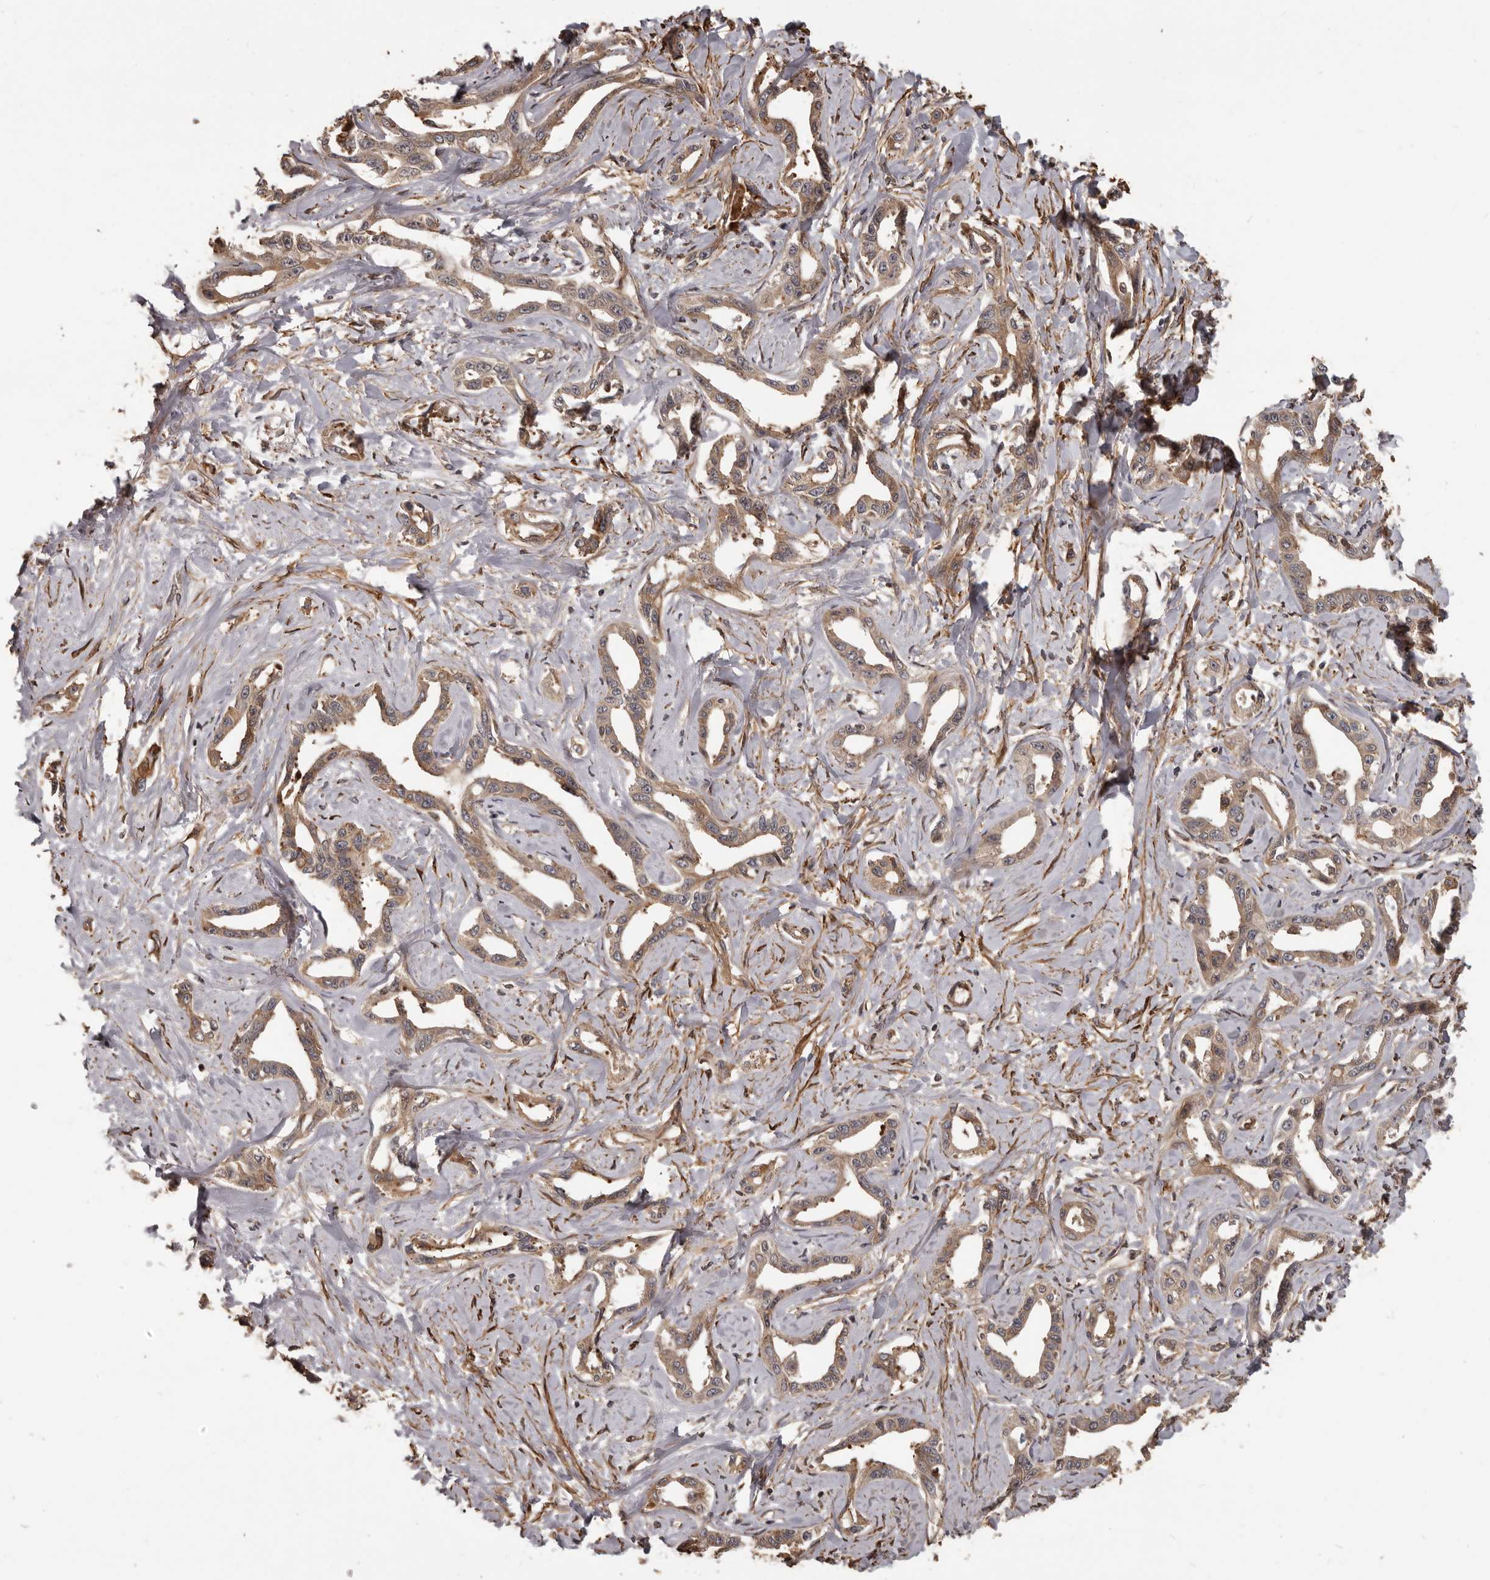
{"staining": {"intensity": "weak", "quantity": ">75%", "location": "cytoplasmic/membranous"}, "tissue": "liver cancer", "cell_type": "Tumor cells", "image_type": "cancer", "snomed": [{"axis": "morphology", "description": "Cholangiocarcinoma"}, {"axis": "topography", "description": "Liver"}], "caption": "A photomicrograph of liver cancer stained for a protein displays weak cytoplasmic/membranous brown staining in tumor cells. The staining was performed using DAB (3,3'-diaminobenzidine) to visualize the protein expression in brown, while the nuclei were stained in blue with hematoxylin (Magnification: 20x).", "gene": "SLITRK6", "patient": {"sex": "male", "age": 59}}